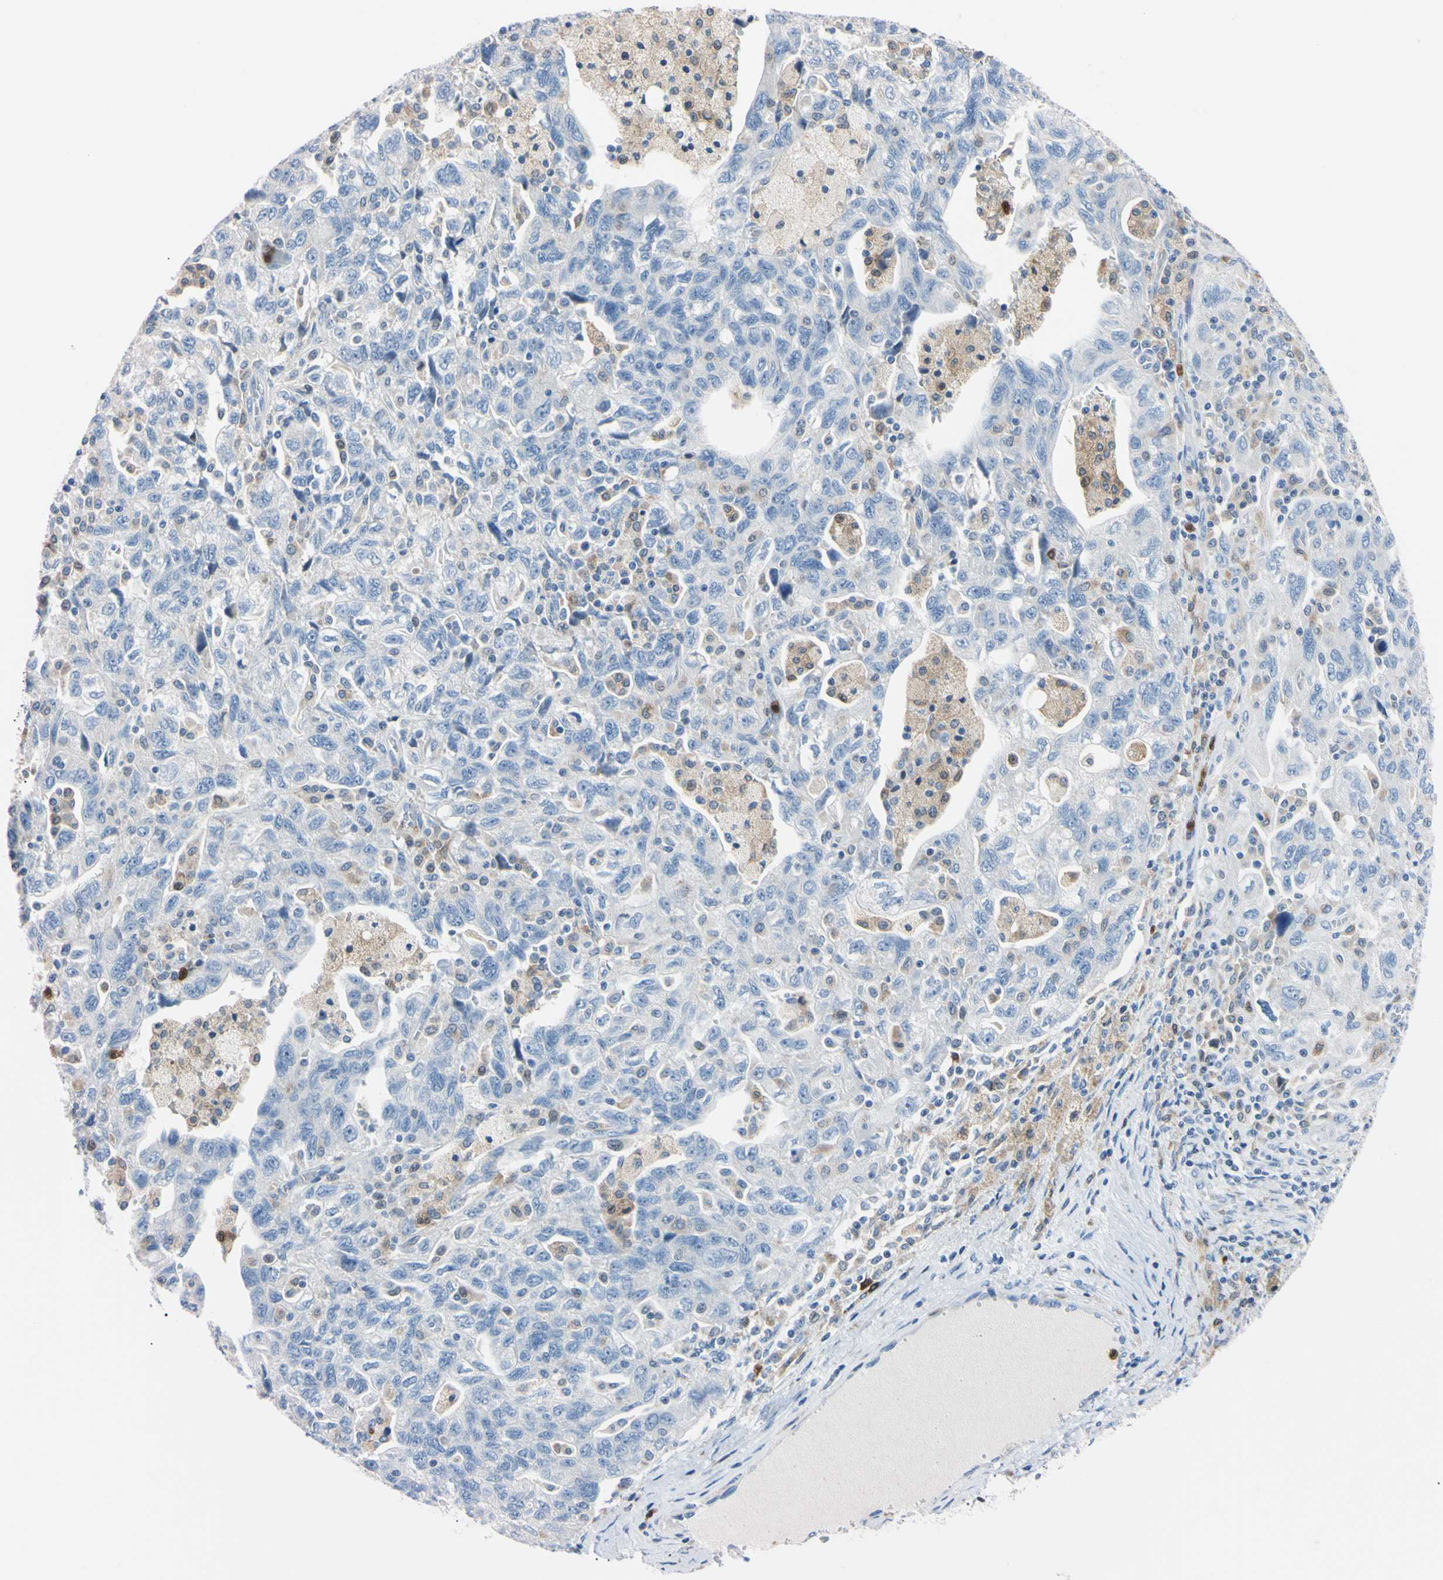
{"staining": {"intensity": "negative", "quantity": "none", "location": "none"}, "tissue": "ovarian cancer", "cell_type": "Tumor cells", "image_type": "cancer", "snomed": [{"axis": "morphology", "description": "Carcinoma, NOS"}, {"axis": "morphology", "description": "Cystadenocarcinoma, serous, NOS"}, {"axis": "topography", "description": "Ovary"}], "caption": "Ovarian cancer was stained to show a protein in brown. There is no significant expression in tumor cells.", "gene": "NCF4", "patient": {"sex": "female", "age": 69}}